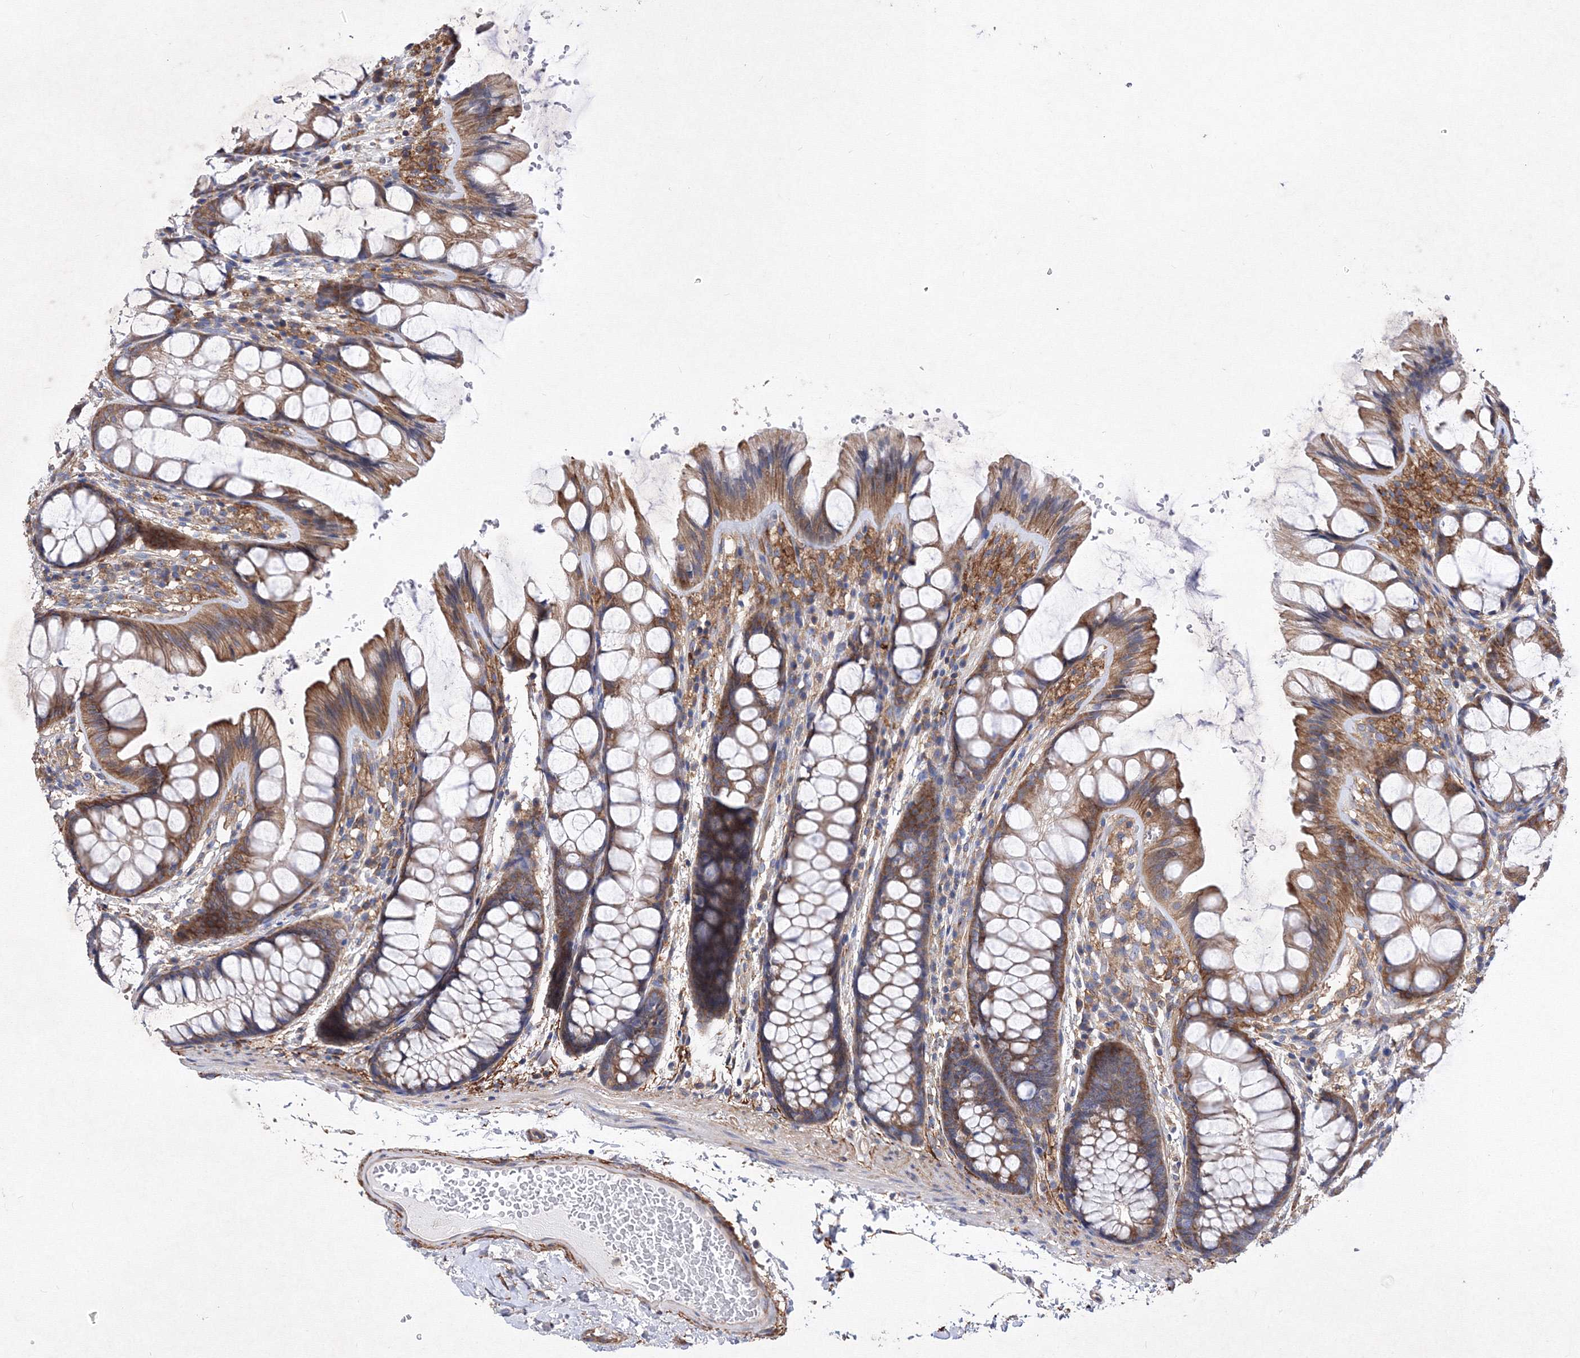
{"staining": {"intensity": "negative", "quantity": "none", "location": "none"}, "tissue": "colon", "cell_type": "Endothelial cells", "image_type": "normal", "snomed": [{"axis": "morphology", "description": "Normal tissue, NOS"}, {"axis": "topography", "description": "Colon"}], "caption": "Histopathology image shows no significant protein expression in endothelial cells of benign colon.", "gene": "SNX18", "patient": {"sex": "male", "age": 47}}